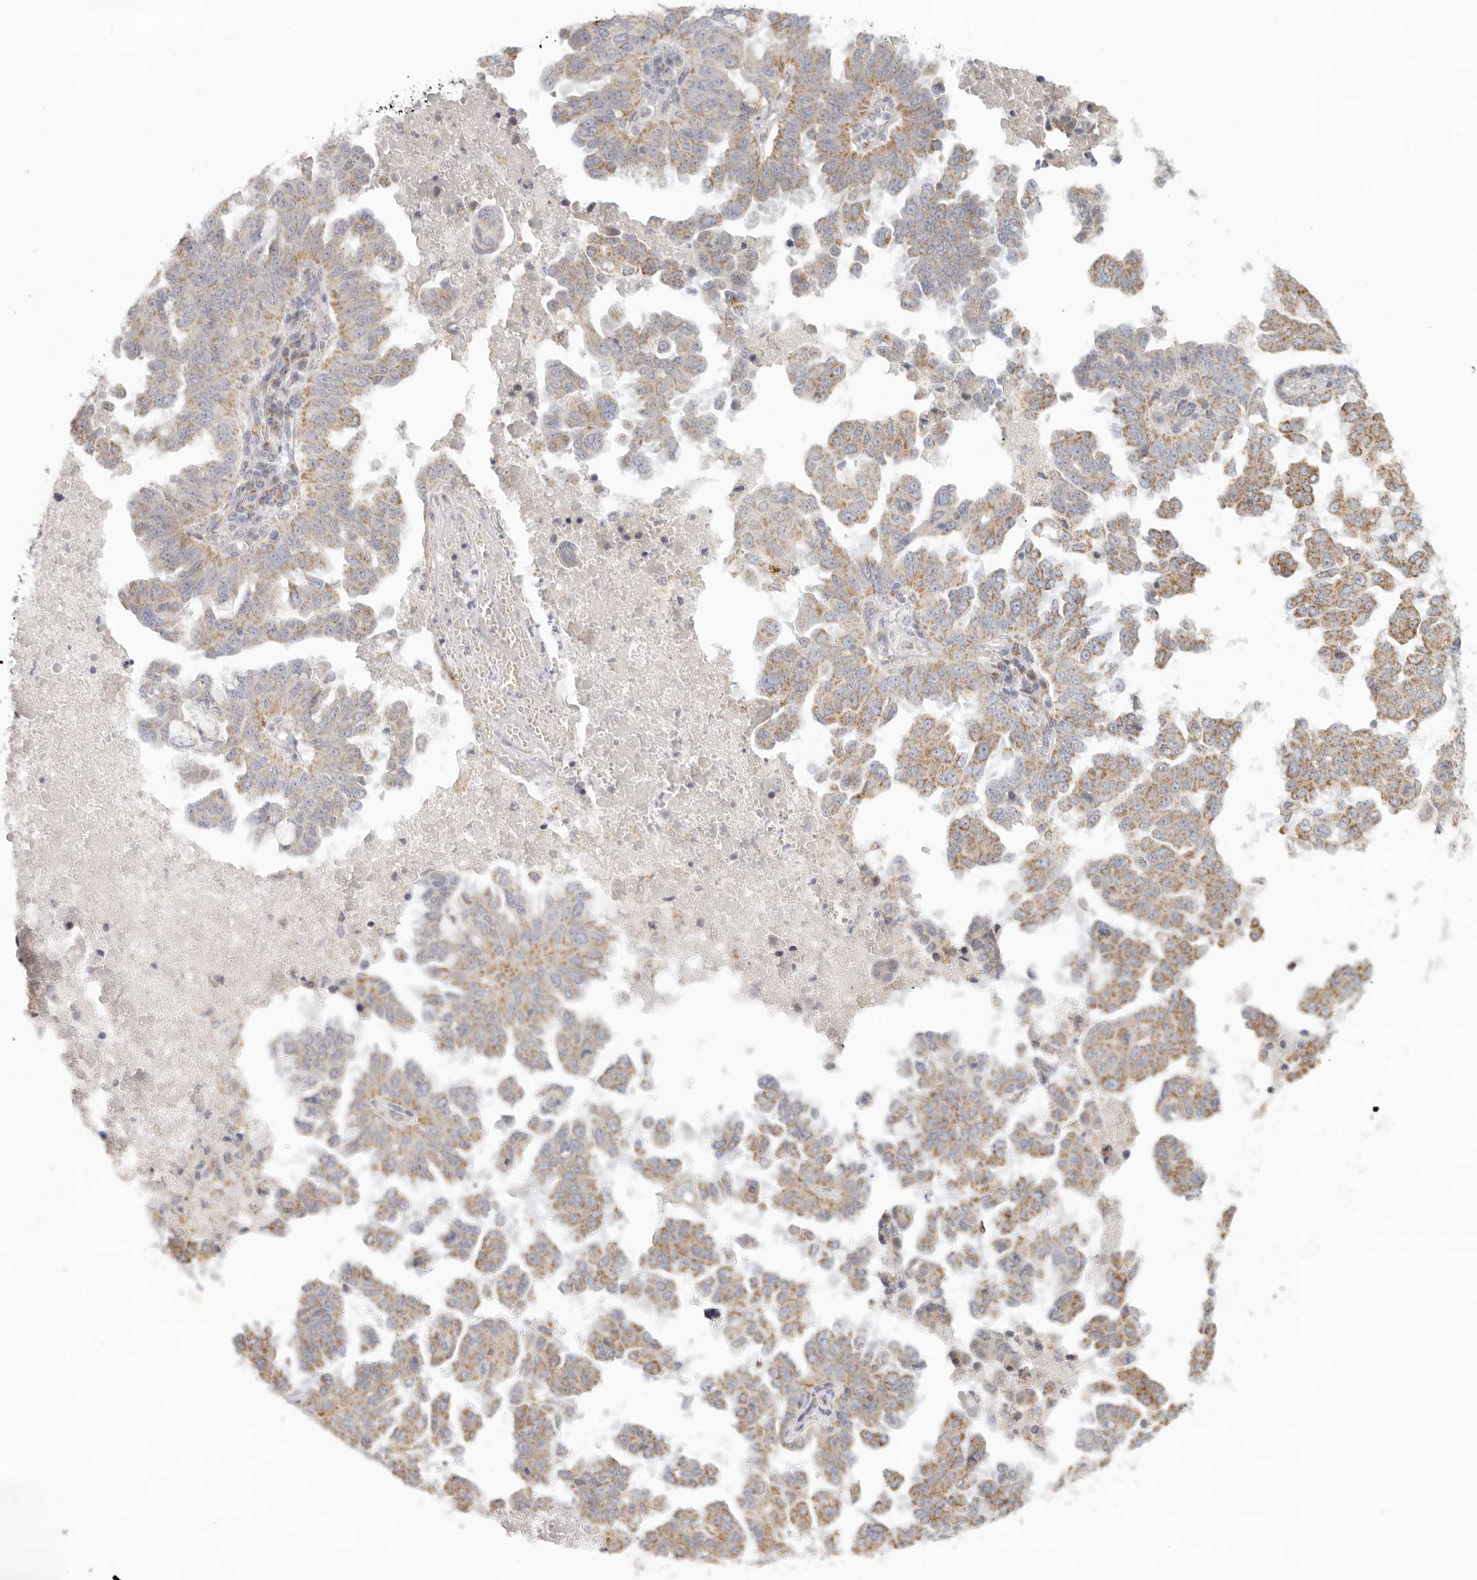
{"staining": {"intensity": "moderate", "quantity": "25%-75%", "location": "cytoplasmic/membranous"}, "tissue": "ovarian cancer", "cell_type": "Tumor cells", "image_type": "cancer", "snomed": [{"axis": "morphology", "description": "Carcinoma, endometroid"}, {"axis": "topography", "description": "Ovary"}], "caption": "Ovarian cancer tissue displays moderate cytoplasmic/membranous staining in about 25%-75% of tumor cells (DAB (3,3'-diaminobenzidine) IHC with brightfield microscopy, high magnification).", "gene": "KDF1", "patient": {"sex": "female", "age": 62}}